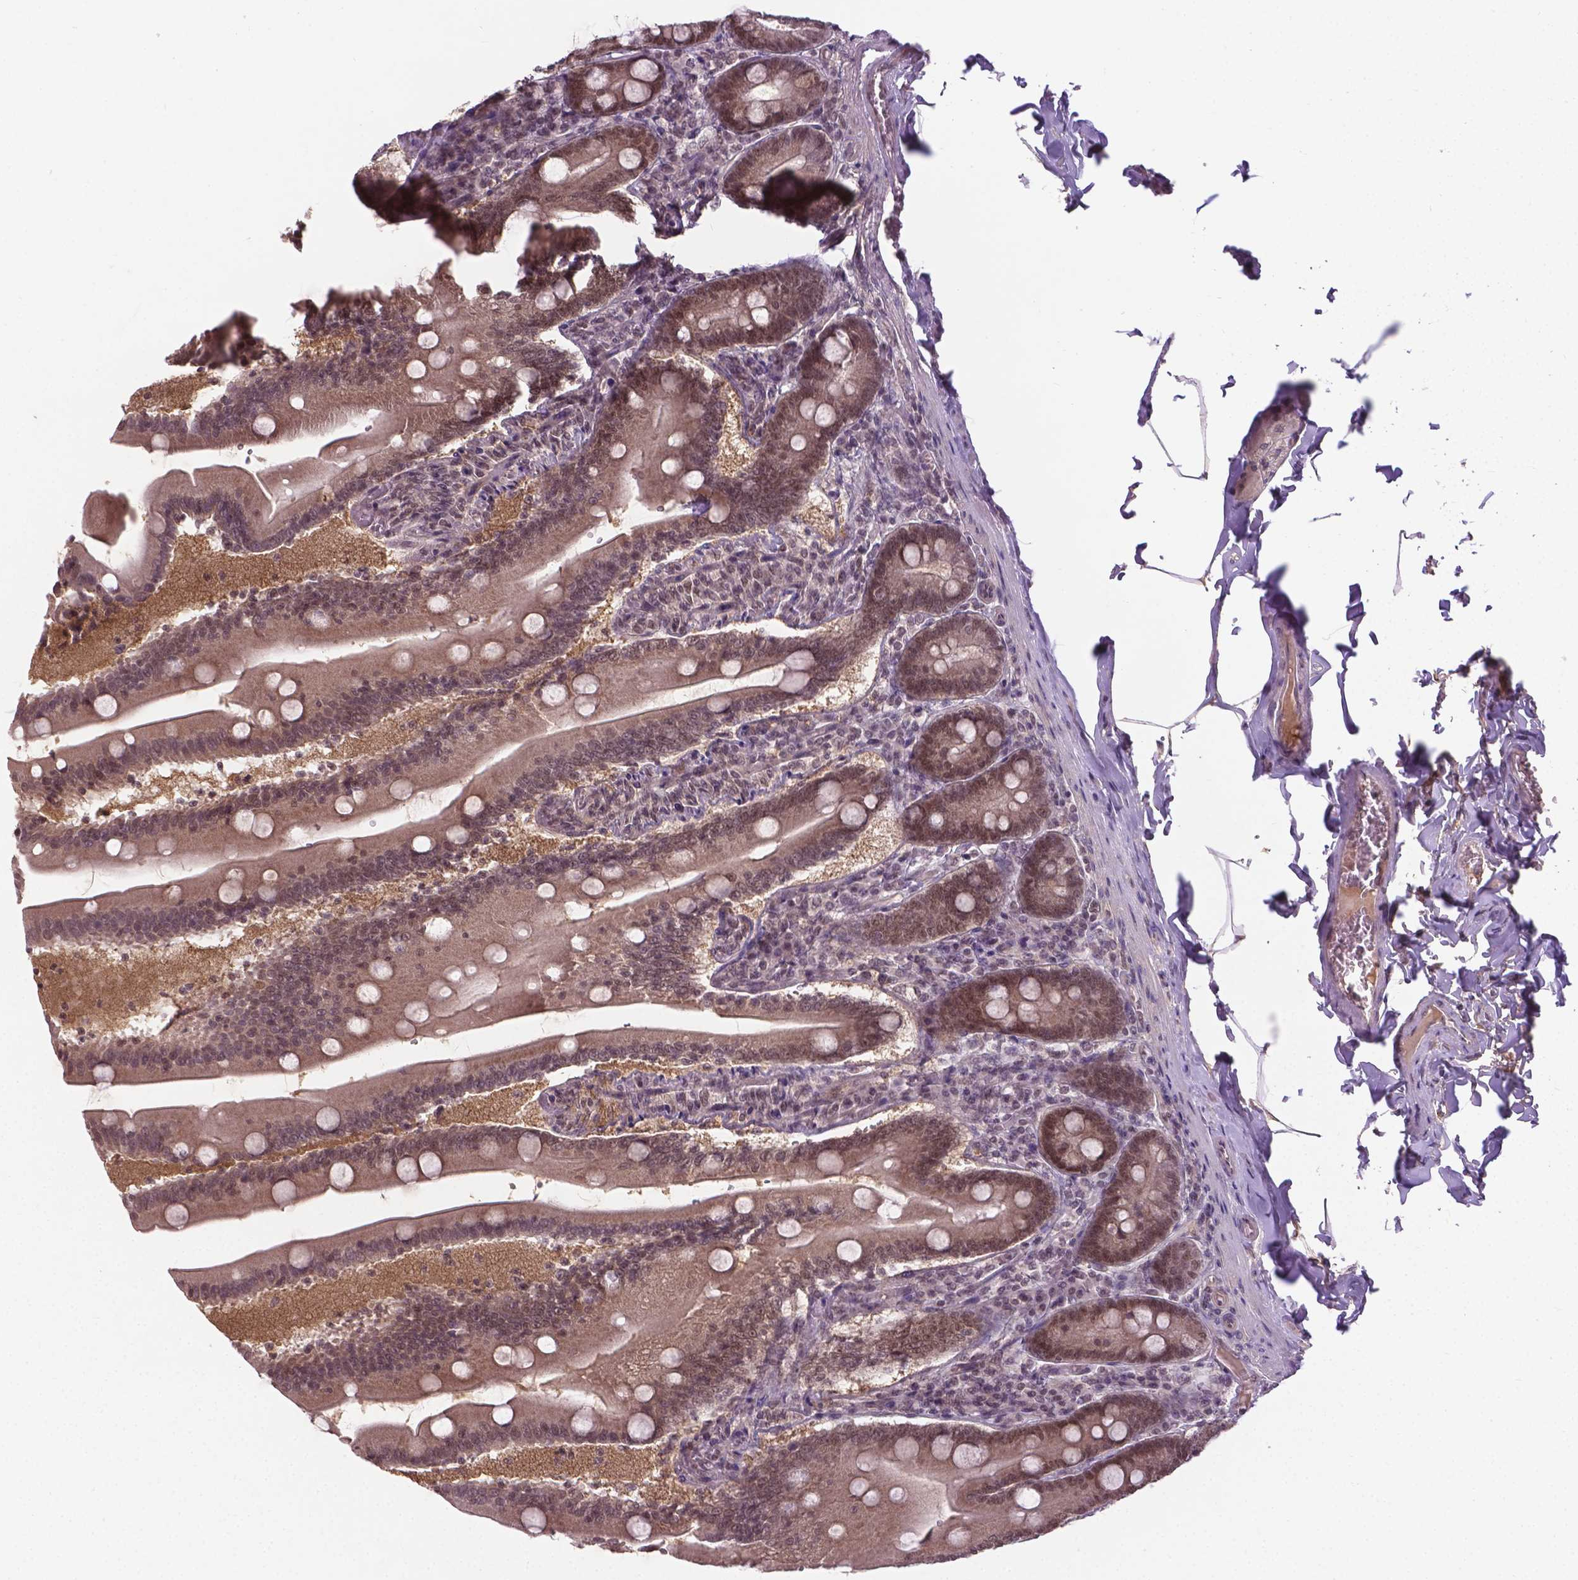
{"staining": {"intensity": "moderate", "quantity": ">75%", "location": "cytoplasmic/membranous,nuclear"}, "tissue": "small intestine", "cell_type": "Glandular cells", "image_type": "normal", "snomed": [{"axis": "morphology", "description": "Normal tissue, NOS"}, {"axis": "topography", "description": "Small intestine"}], "caption": "Immunohistochemistry (DAB (3,3'-diaminobenzidine)) staining of unremarkable human small intestine reveals moderate cytoplasmic/membranous,nuclear protein staining in approximately >75% of glandular cells.", "gene": "ANKRD54", "patient": {"sex": "male", "age": 37}}